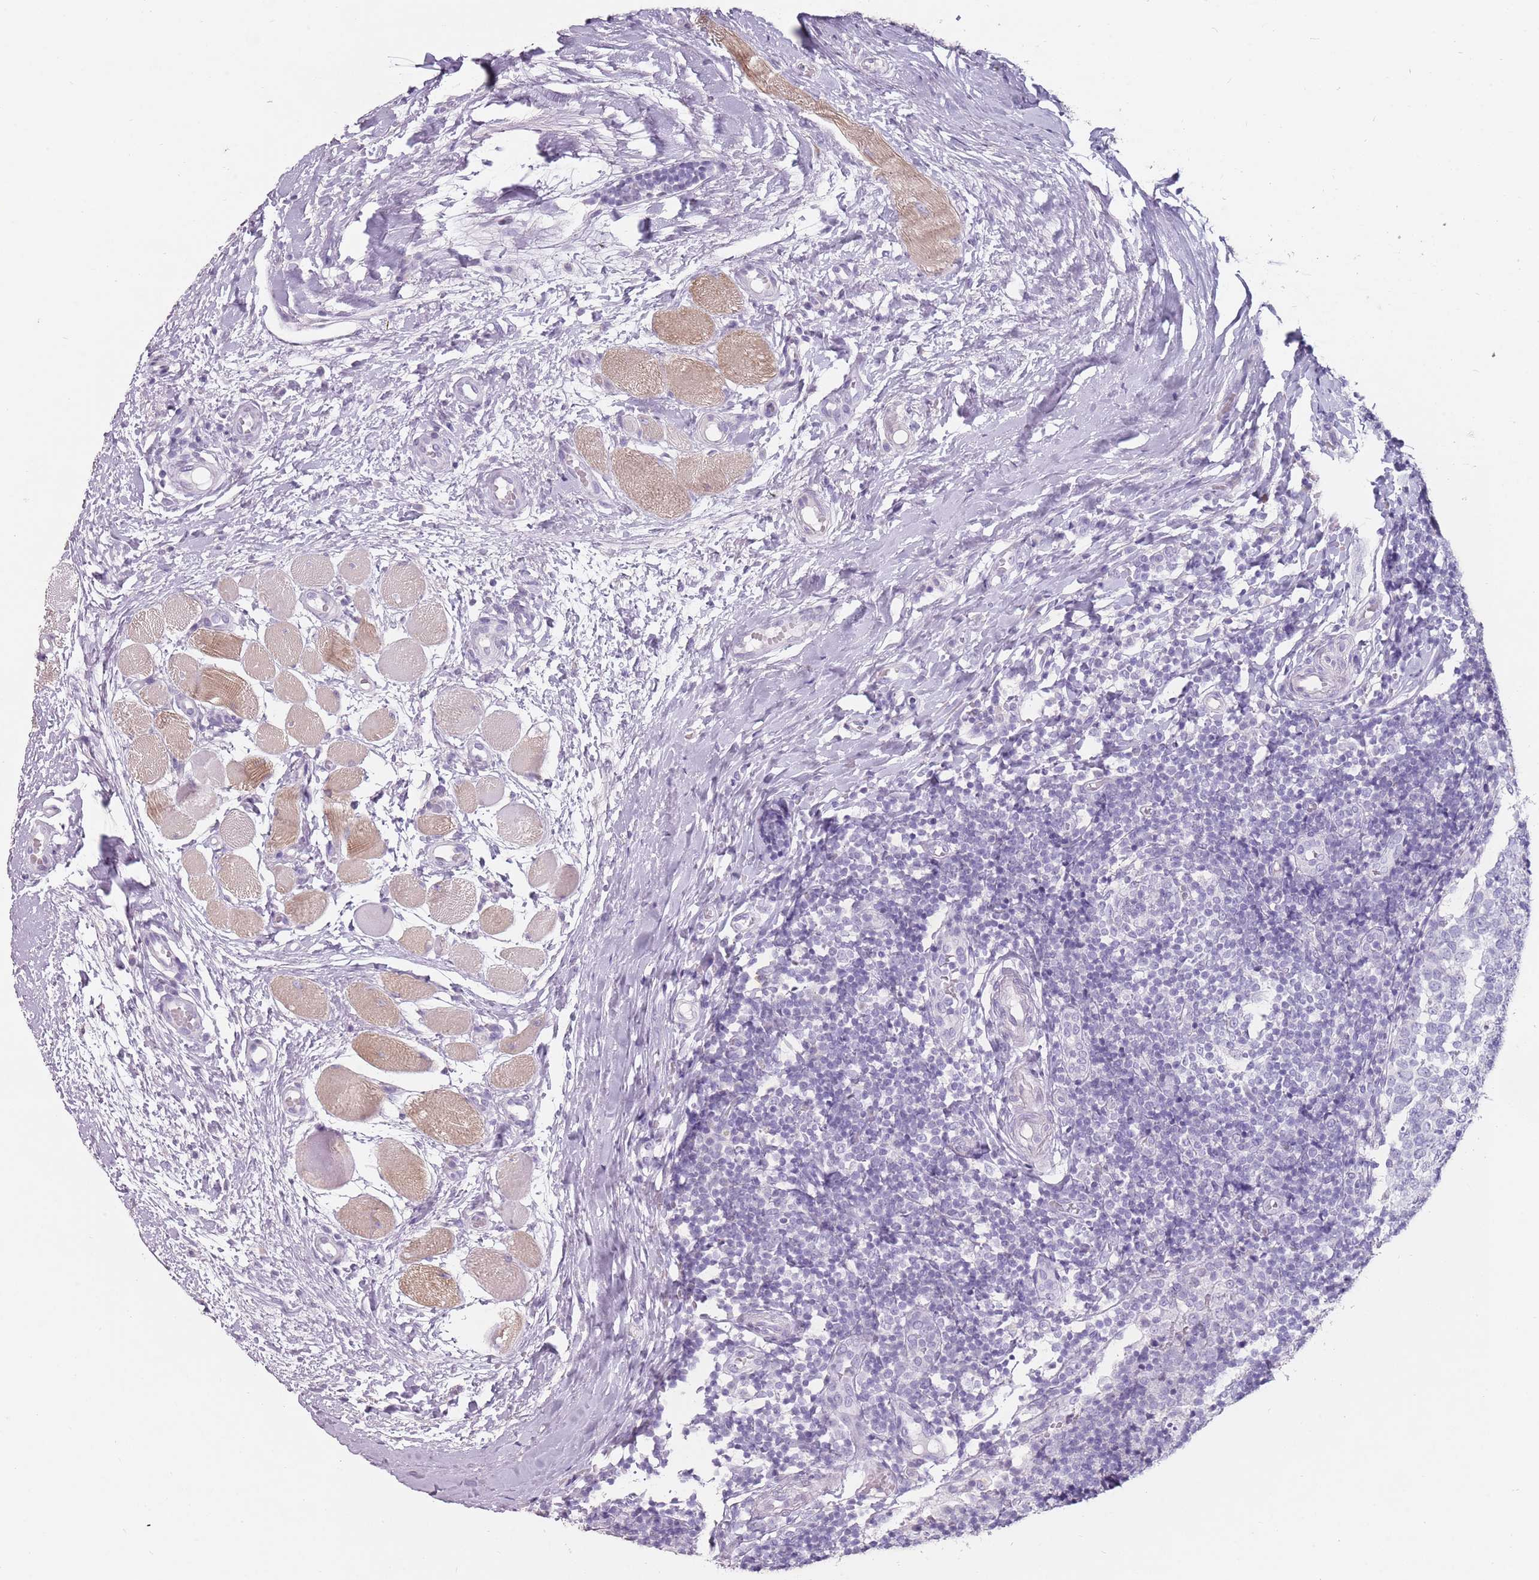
{"staining": {"intensity": "negative", "quantity": "none", "location": "none"}, "tissue": "tonsil", "cell_type": "Germinal center cells", "image_type": "normal", "snomed": [{"axis": "morphology", "description": "Normal tissue, NOS"}, {"axis": "topography", "description": "Tonsil"}], "caption": "IHC of benign human tonsil demonstrates no expression in germinal center cells.", "gene": "DDX4", "patient": {"sex": "female", "age": 19}}